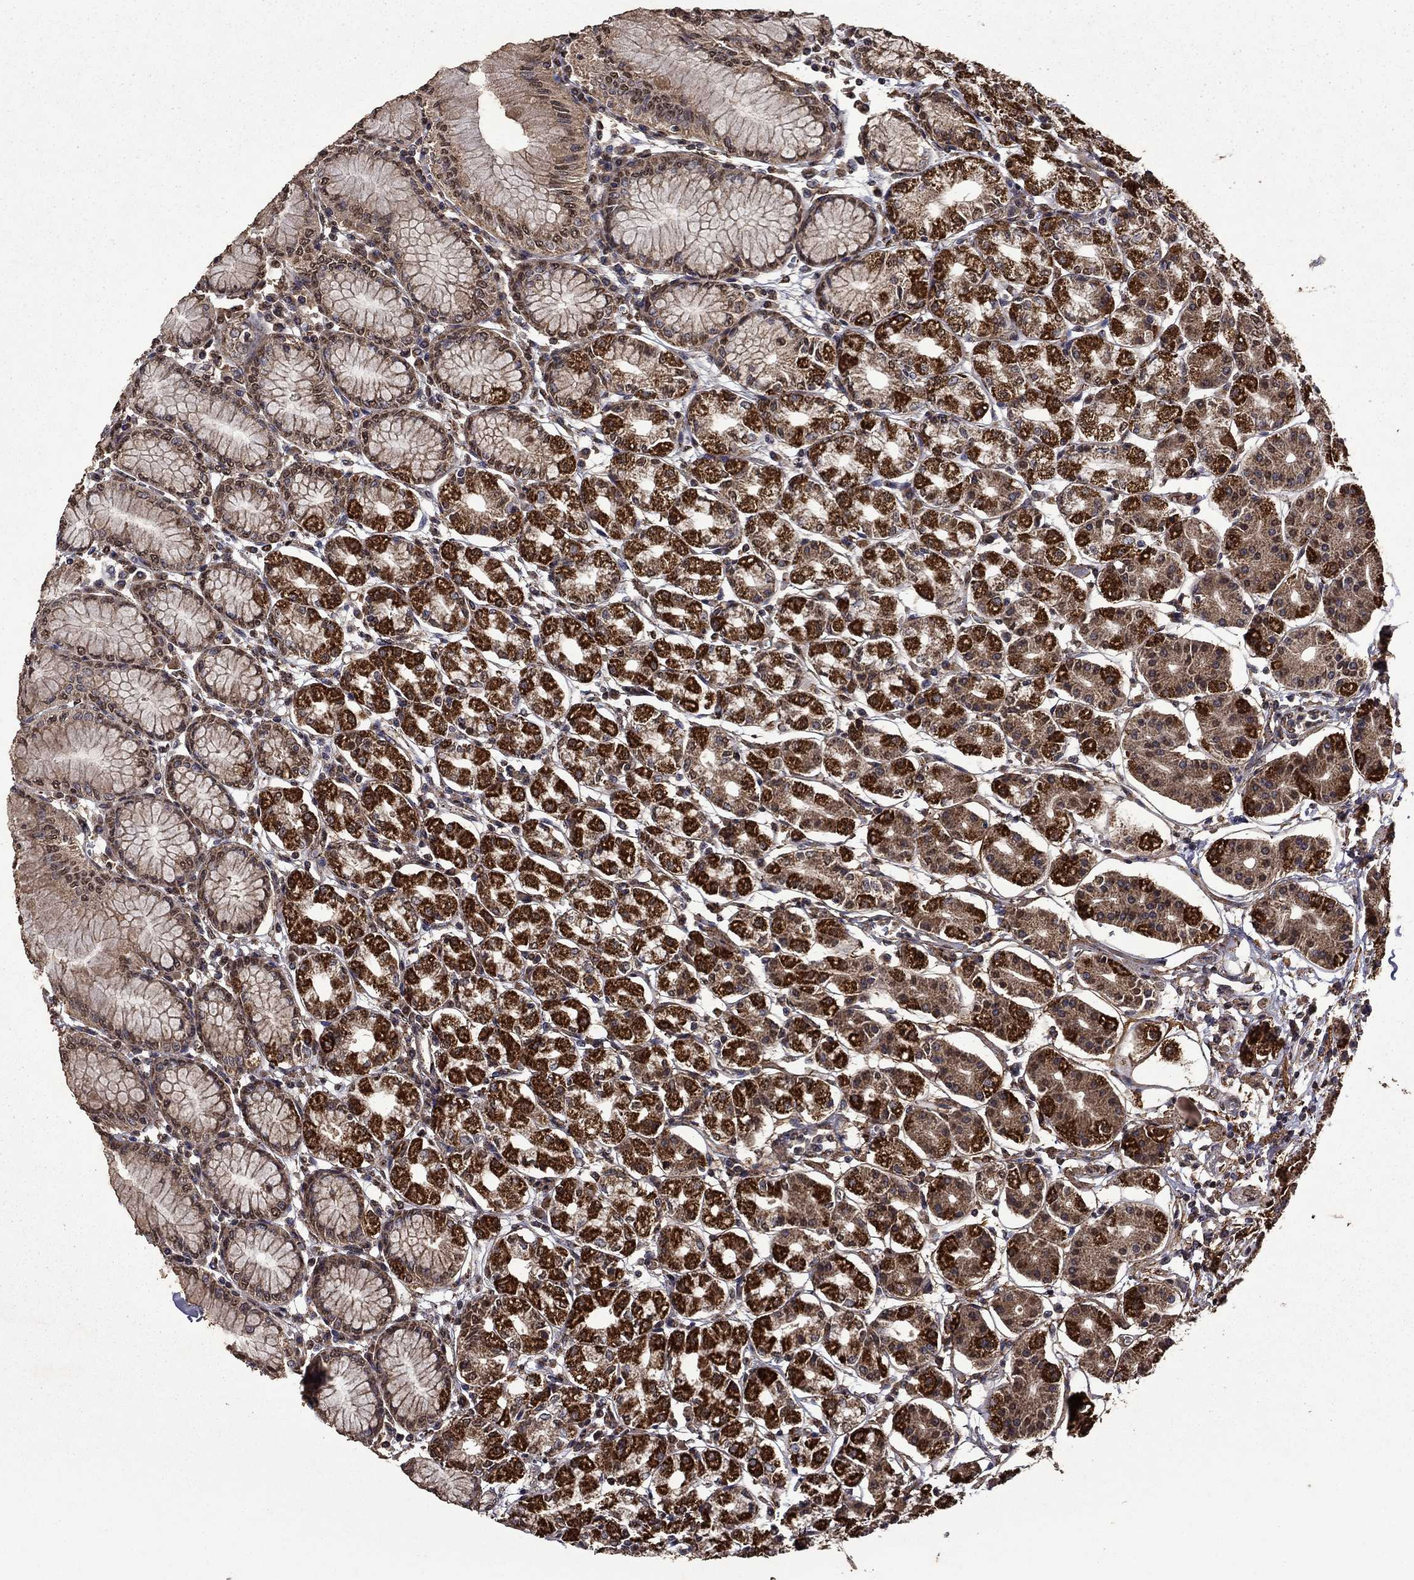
{"staining": {"intensity": "strong", "quantity": "25%-75%", "location": "cytoplasmic/membranous"}, "tissue": "stomach", "cell_type": "Glandular cells", "image_type": "normal", "snomed": [{"axis": "morphology", "description": "Normal tissue, NOS"}, {"axis": "topography", "description": "Skeletal muscle"}, {"axis": "topography", "description": "Stomach"}], "caption": "Immunohistochemistry (IHC) of normal human stomach demonstrates high levels of strong cytoplasmic/membranous positivity in approximately 25%-75% of glandular cells. (DAB (3,3'-diaminobenzidine) IHC, brown staining for protein, blue staining for nuclei).", "gene": "ITM2B", "patient": {"sex": "female", "age": 57}}